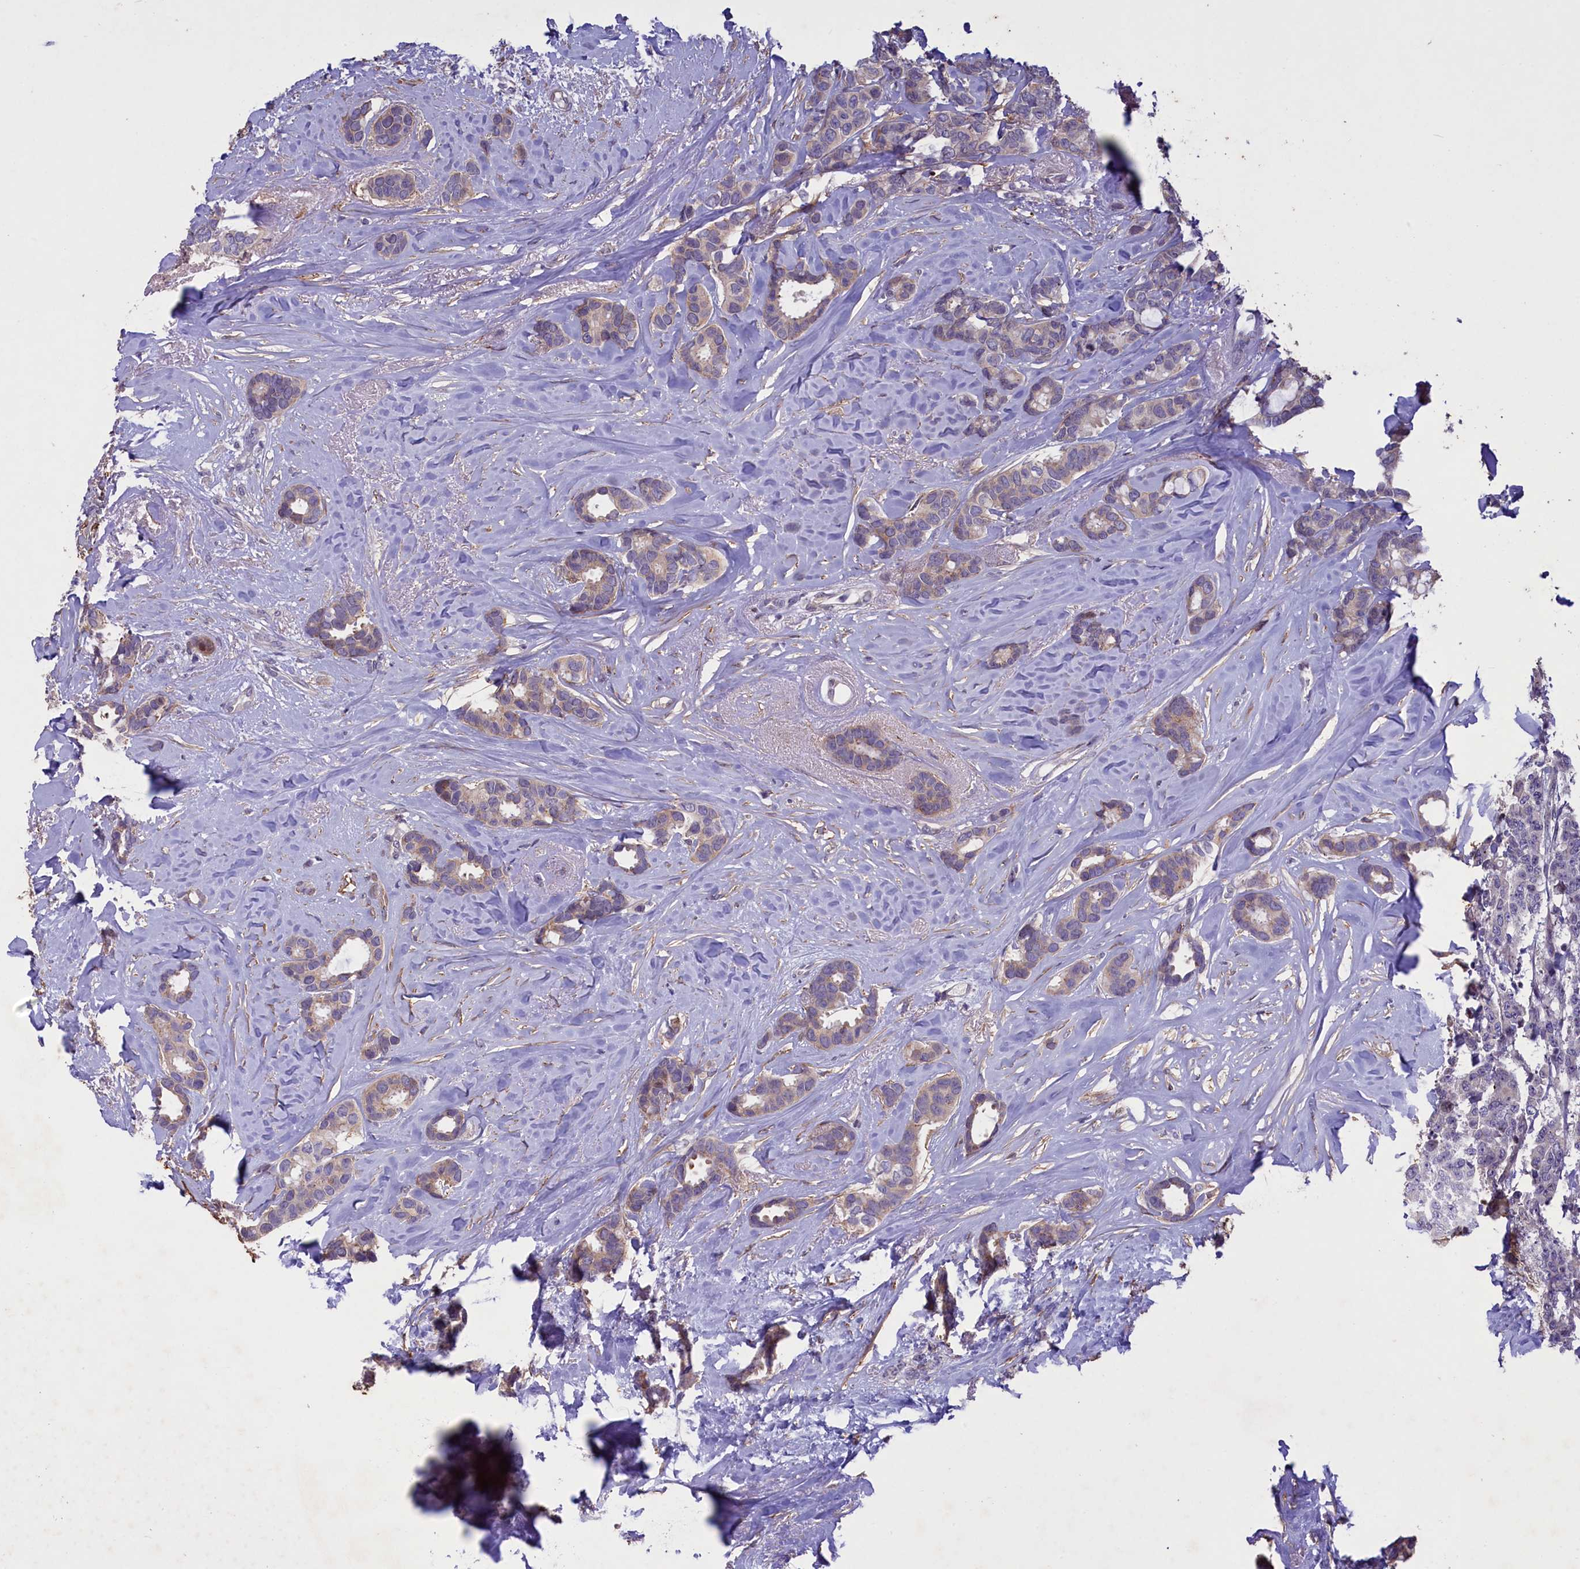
{"staining": {"intensity": "weak", "quantity": "25%-75%", "location": "cytoplasmic/membranous"}, "tissue": "breast cancer", "cell_type": "Tumor cells", "image_type": "cancer", "snomed": [{"axis": "morphology", "description": "Duct carcinoma"}, {"axis": "topography", "description": "Breast"}], "caption": "Immunohistochemical staining of breast cancer shows low levels of weak cytoplasmic/membranous protein expression in about 25%-75% of tumor cells.", "gene": "MAN2C1", "patient": {"sex": "female", "age": 87}}